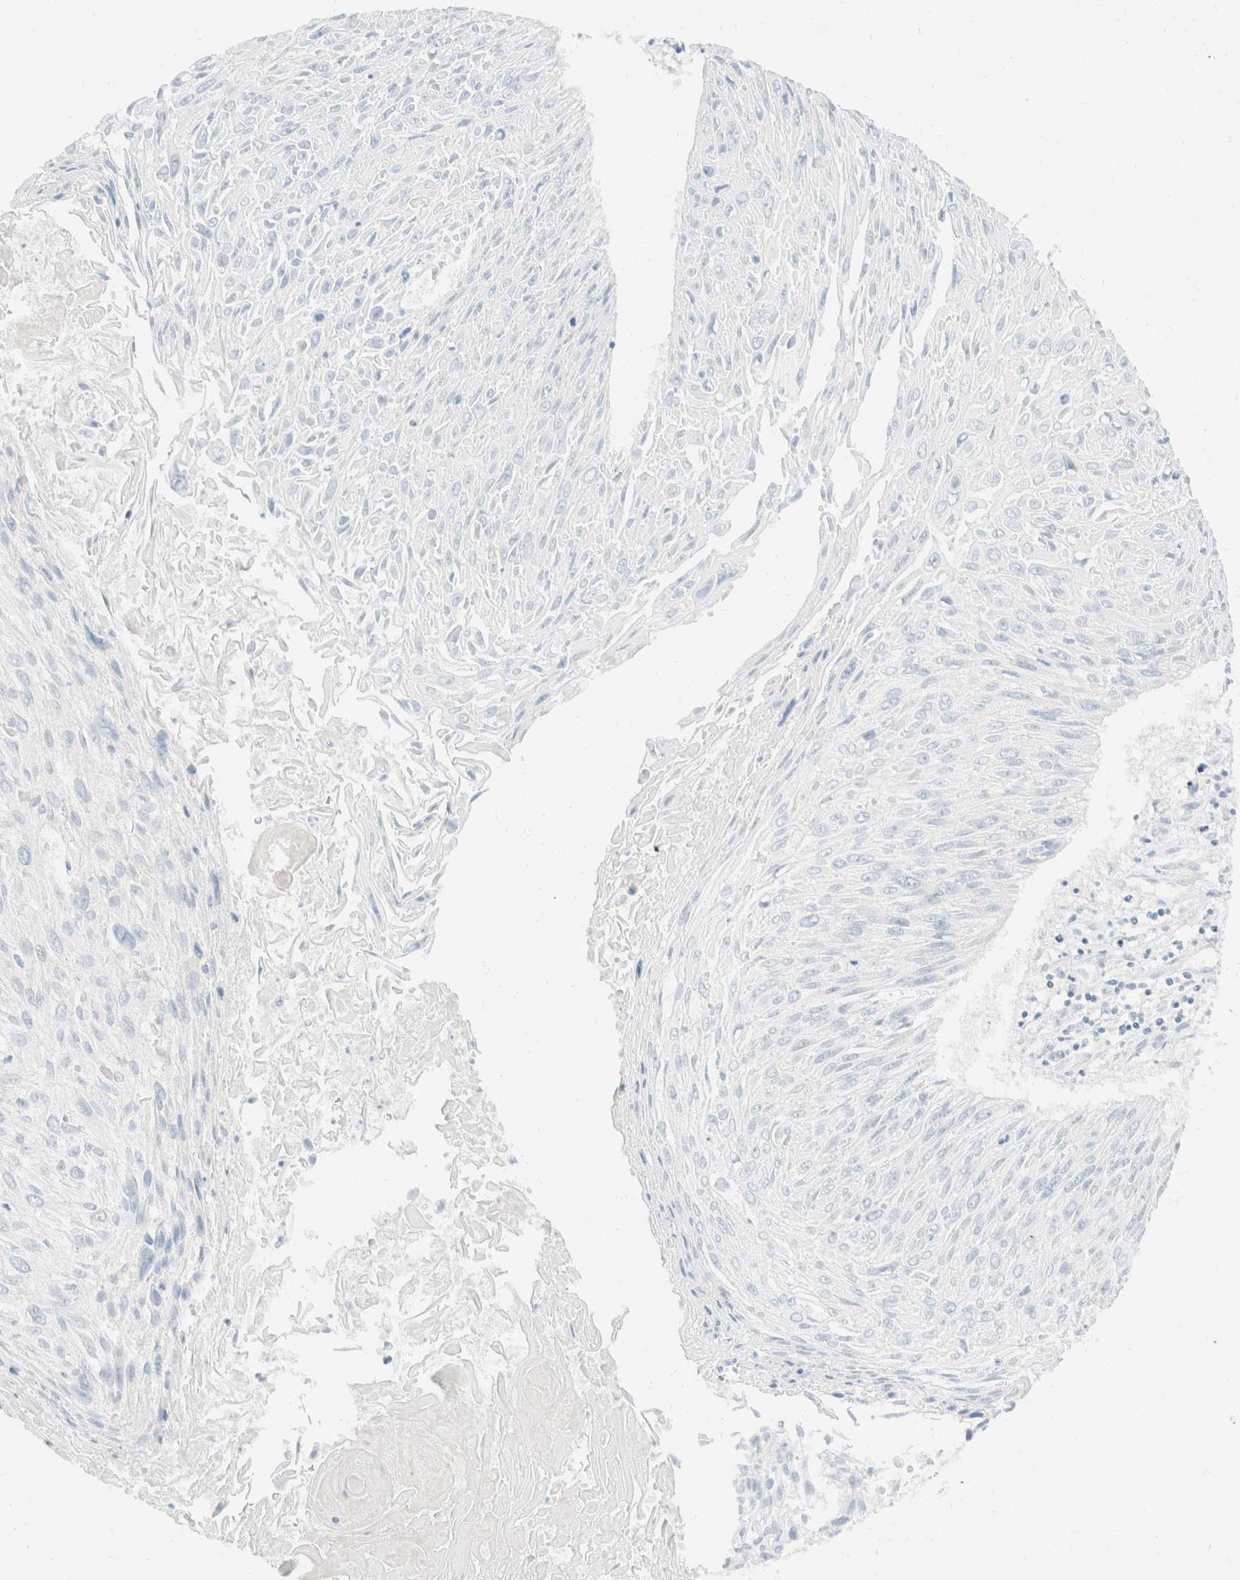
{"staining": {"intensity": "negative", "quantity": "none", "location": "none"}, "tissue": "cervical cancer", "cell_type": "Tumor cells", "image_type": "cancer", "snomed": [{"axis": "morphology", "description": "Squamous cell carcinoma, NOS"}, {"axis": "topography", "description": "Cervix"}], "caption": "An immunohistochemistry (IHC) histopathology image of cervical cancer is shown. There is no staining in tumor cells of cervical cancer. (DAB immunohistochemistry (IHC), high magnification).", "gene": "SH3GLB2", "patient": {"sex": "female", "age": 51}}